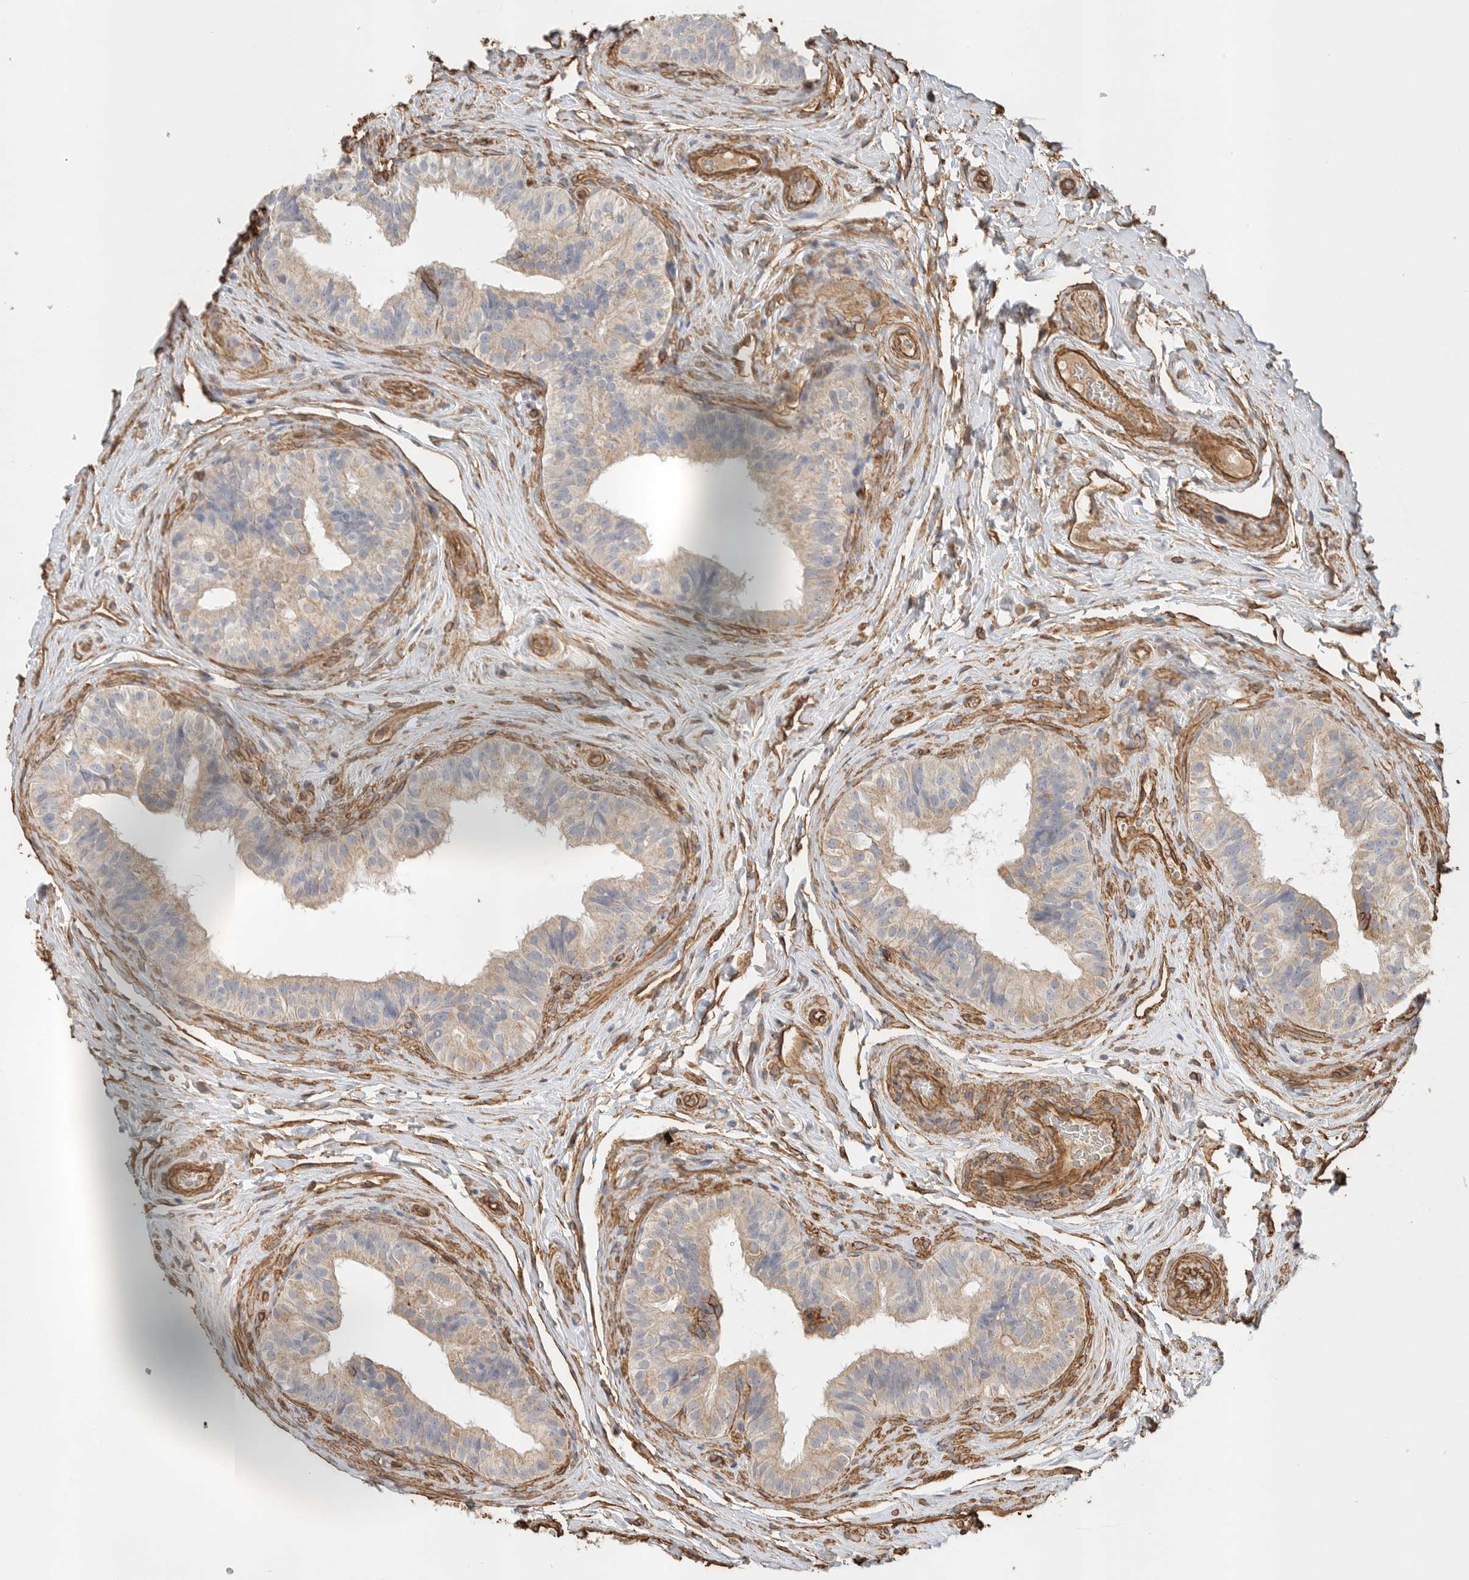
{"staining": {"intensity": "weak", "quantity": ">75%", "location": "cytoplasmic/membranous"}, "tissue": "epididymis", "cell_type": "Glandular cells", "image_type": "normal", "snomed": [{"axis": "morphology", "description": "Normal tissue, NOS"}, {"axis": "topography", "description": "Epididymis"}], "caption": "Immunohistochemistry (IHC) image of normal epididymis: epididymis stained using immunohistochemistry (IHC) exhibits low levels of weak protein expression localized specifically in the cytoplasmic/membranous of glandular cells, appearing as a cytoplasmic/membranous brown color.", "gene": "JMJD4", "patient": {"sex": "male", "age": 49}}